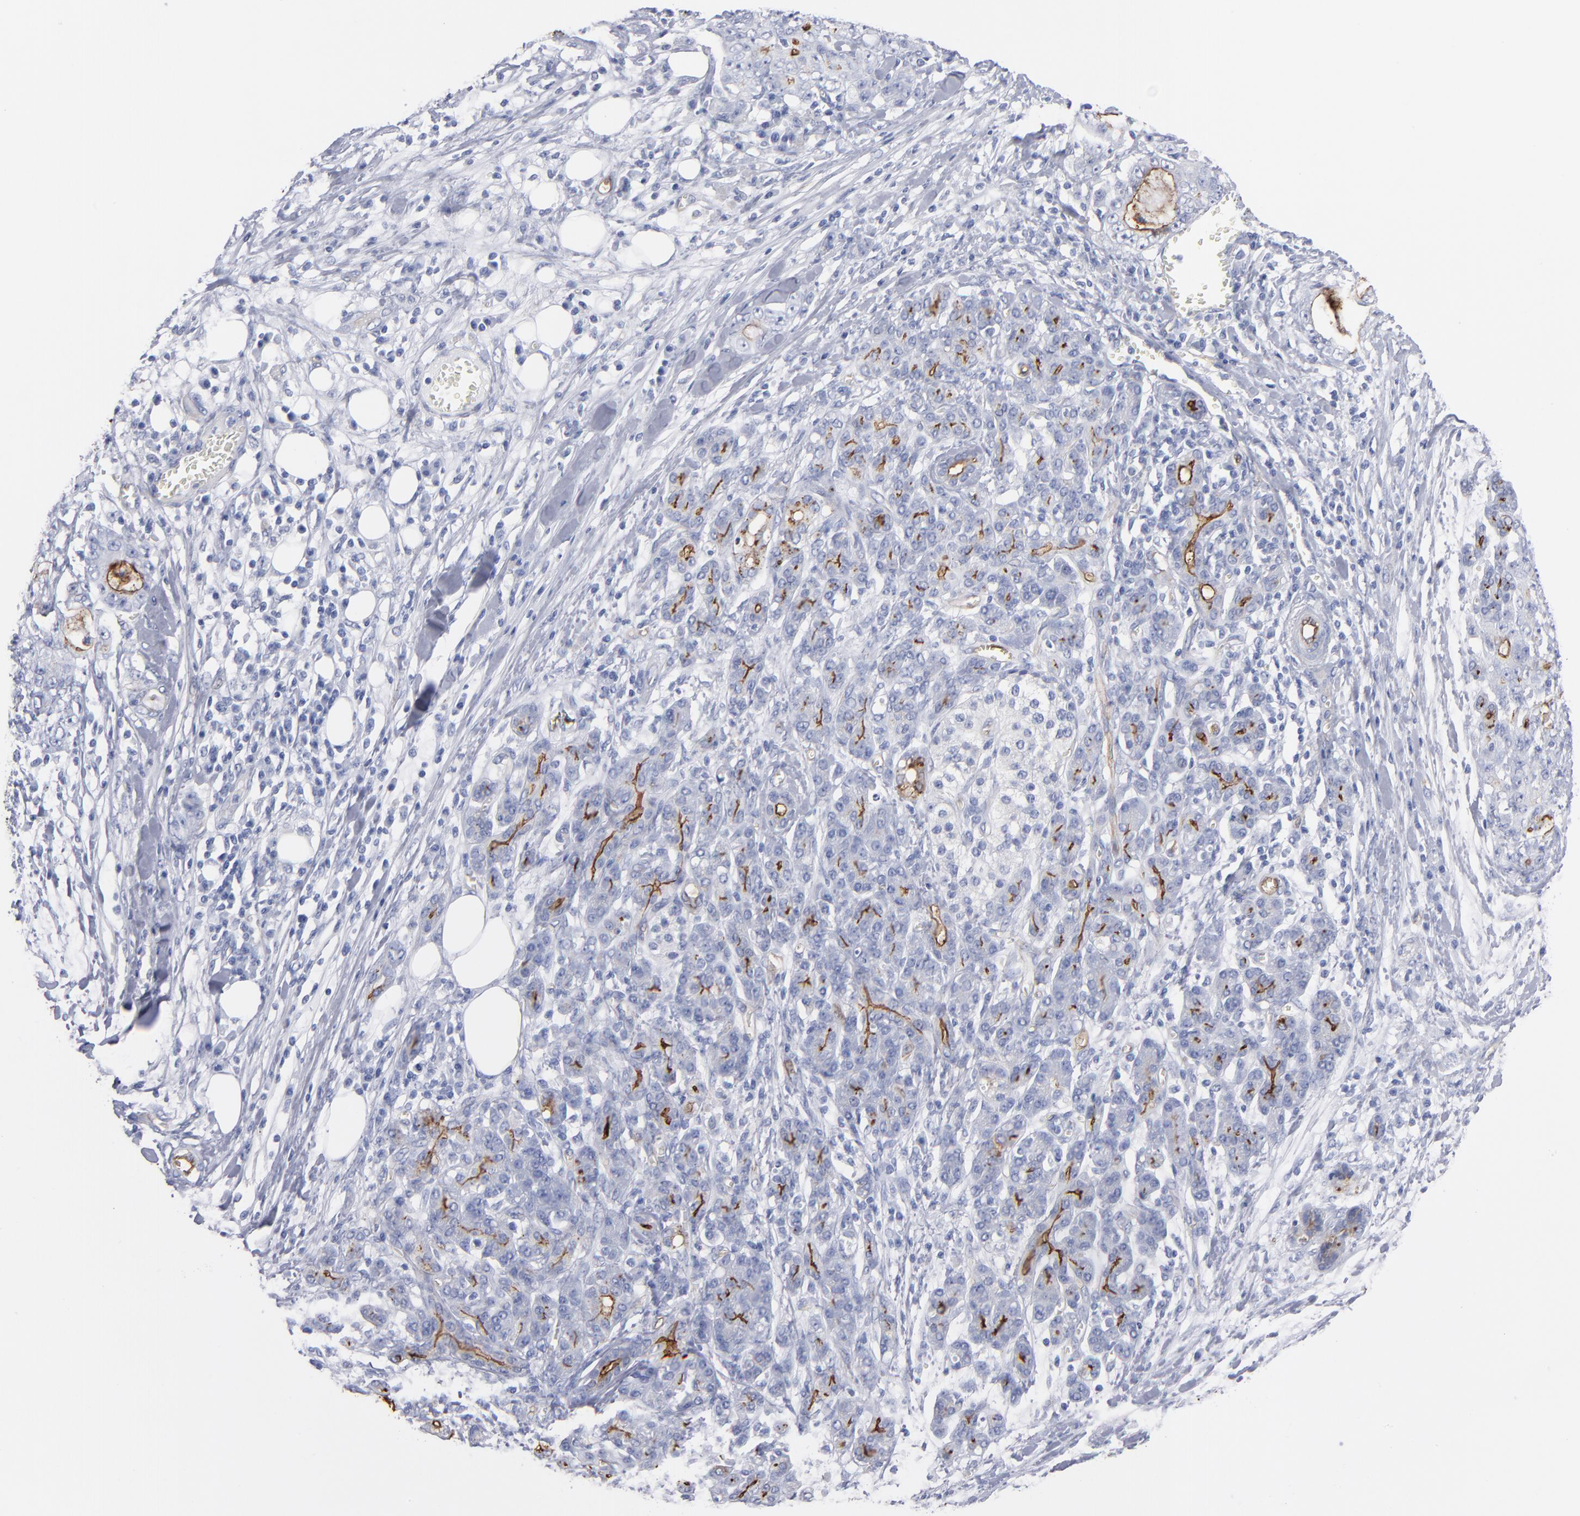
{"staining": {"intensity": "moderate", "quantity": "<25%", "location": "cytoplasmic/membranous"}, "tissue": "pancreatic cancer", "cell_type": "Tumor cells", "image_type": "cancer", "snomed": [{"axis": "morphology", "description": "Adenocarcinoma, NOS"}, {"axis": "topography", "description": "Pancreas"}], "caption": "Pancreatic cancer was stained to show a protein in brown. There is low levels of moderate cytoplasmic/membranous expression in about <25% of tumor cells. Using DAB (brown) and hematoxylin (blue) stains, captured at high magnification using brightfield microscopy.", "gene": "TM4SF1", "patient": {"sex": "female", "age": 73}}